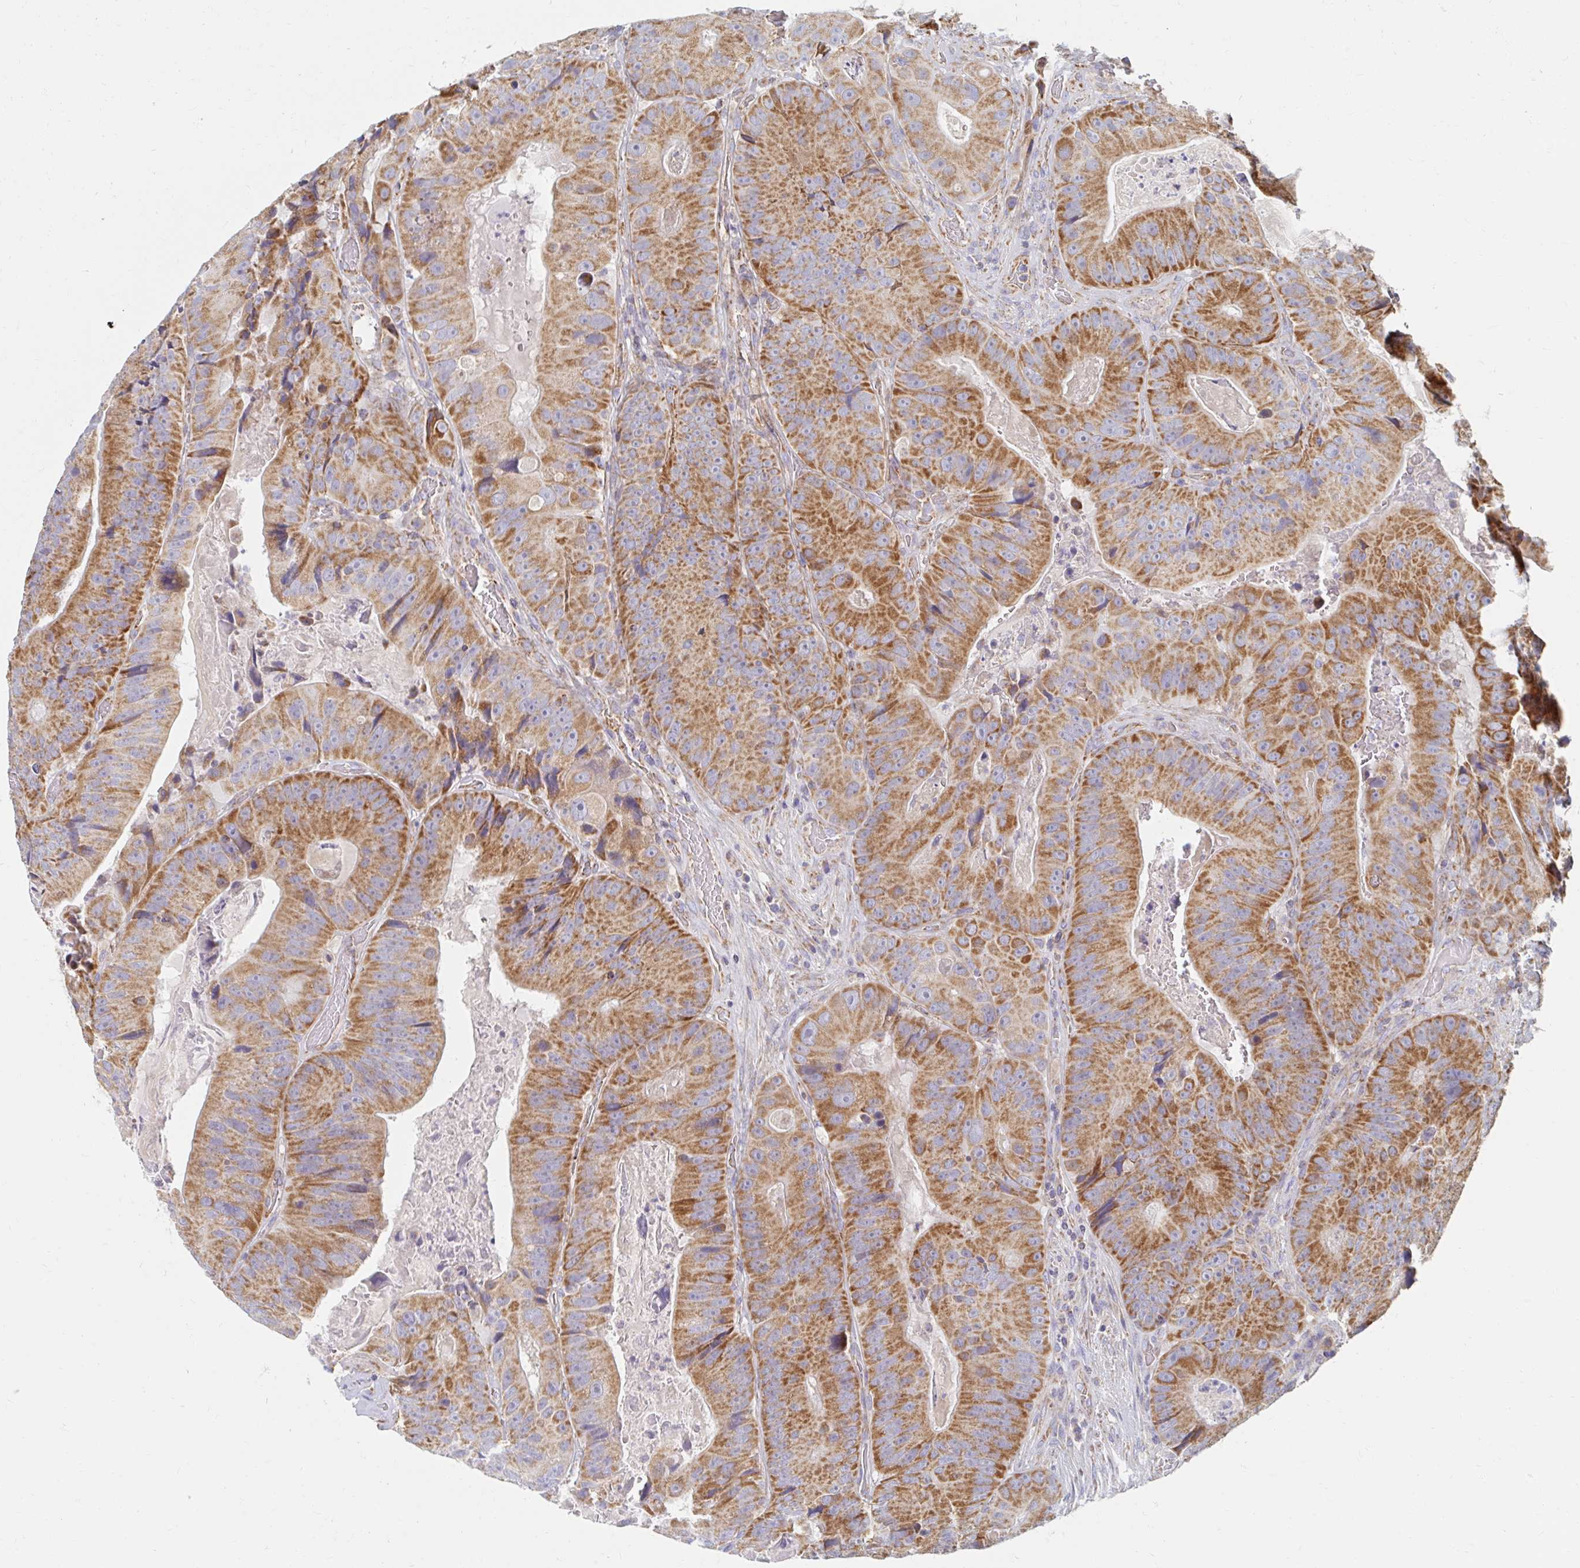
{"staining": {"intensity": "moderate", "quantity": ">75%", "location": "cytoplasmic/membranous"}, "tissue": "colorectal cancer", "cell_type": "Tumor cells", "image_type": "cancer", "snomed": [{"axis": "morphology", "description": "Adenocarcinoma, NOS"}, {"axis": "topography", "description": "Colon"}], "caption": "There is medium levels of moderate cytoplasmic/membranous positivity in tumor cells of colorectal cancer, as demonstrated by immunohistochemical staining (brown color).", "gene": "MAVS", "patient": {"sex": "female", "age": 86}}